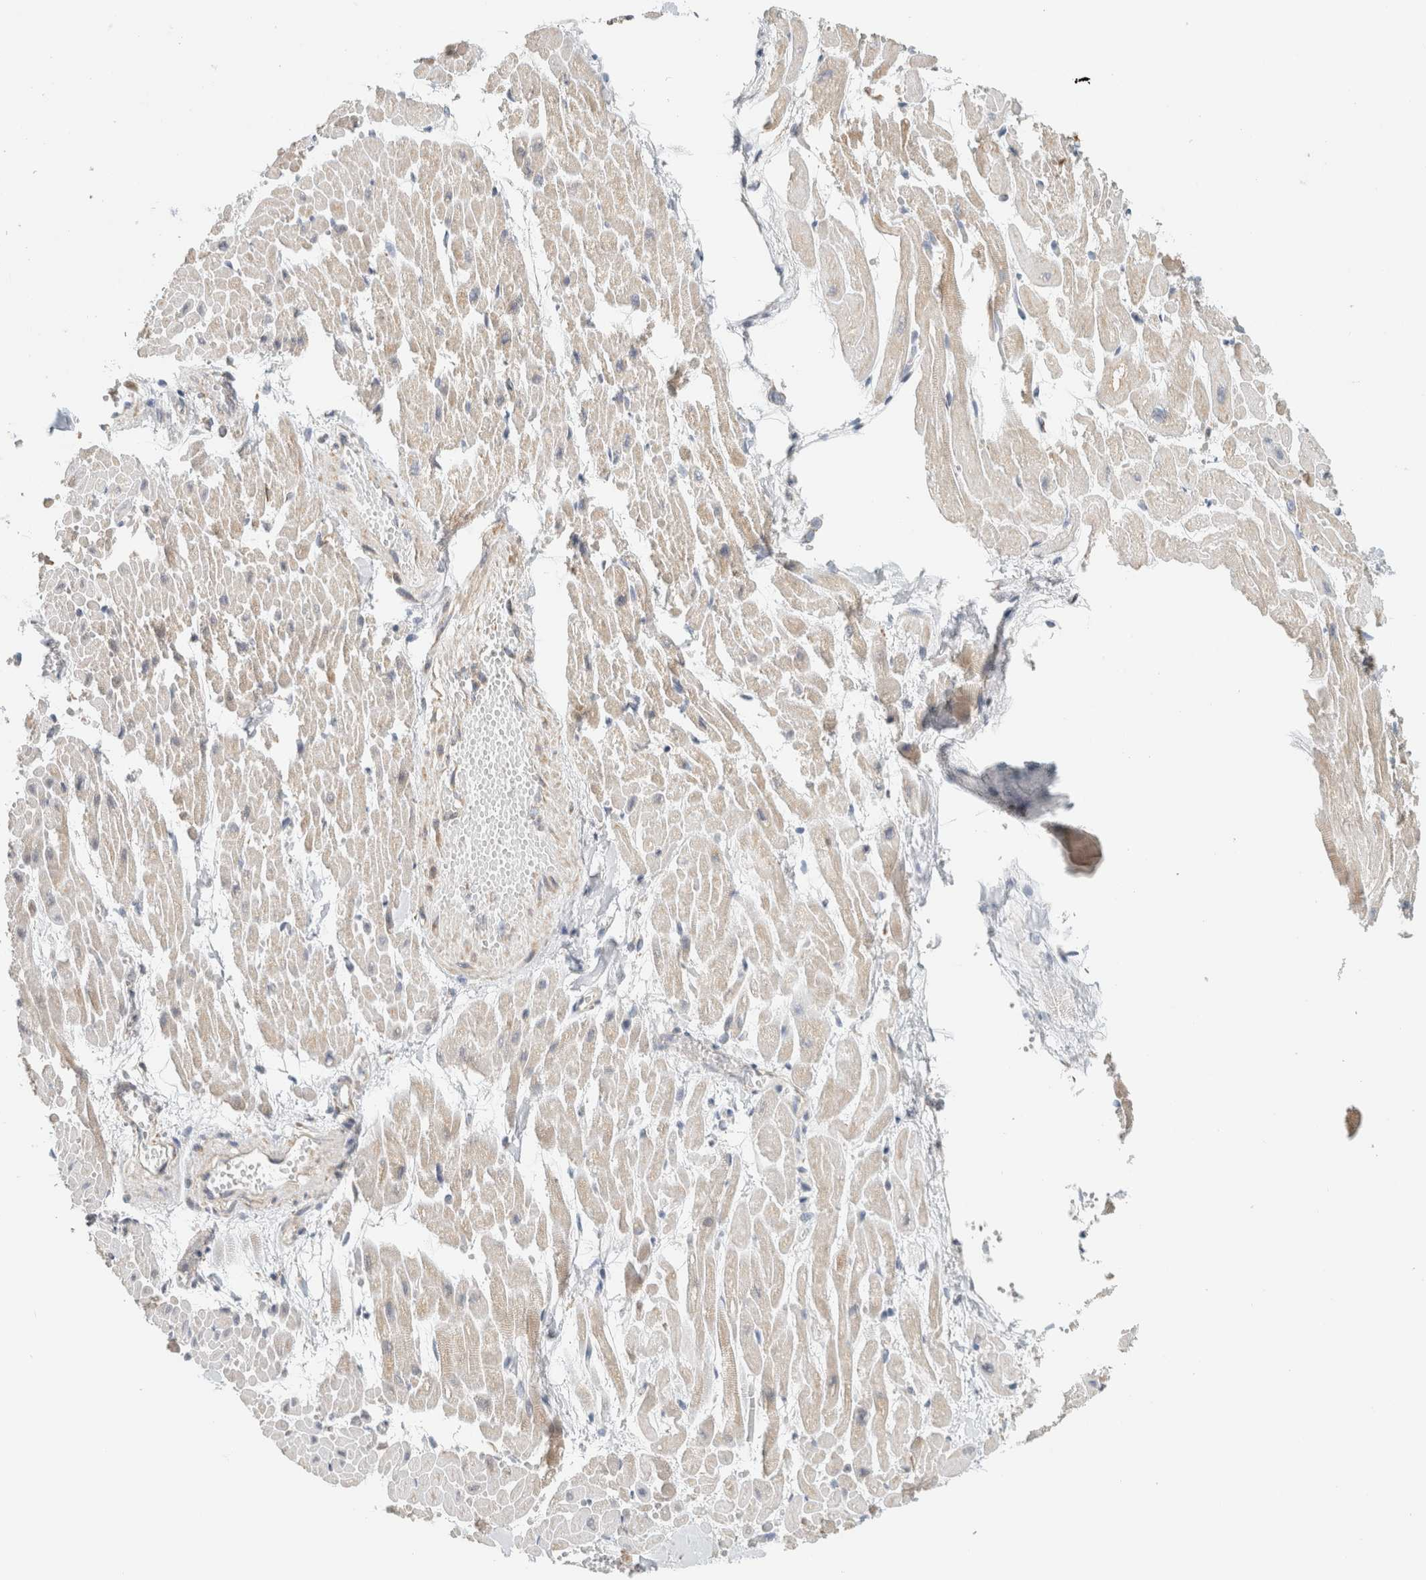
{"staining": {"intensity": "negative", "quantity": "none", "location": "none"}, "tissue": "heart muscle", "cell_type": "Cardiomyocytes", "image_type": "normal", "snomed": [{"axis": "morphology", "description": "Normal tissue, NOS"}, {"axis": "topography", "description": "Heart"}], "caption": "IHC micrograph of benign human heart muscle stained for a protein (brown), which displays no staining in cardiomyocytes.", "gene": "CAPG", "patient": {"sex": "male", "age": 45}}